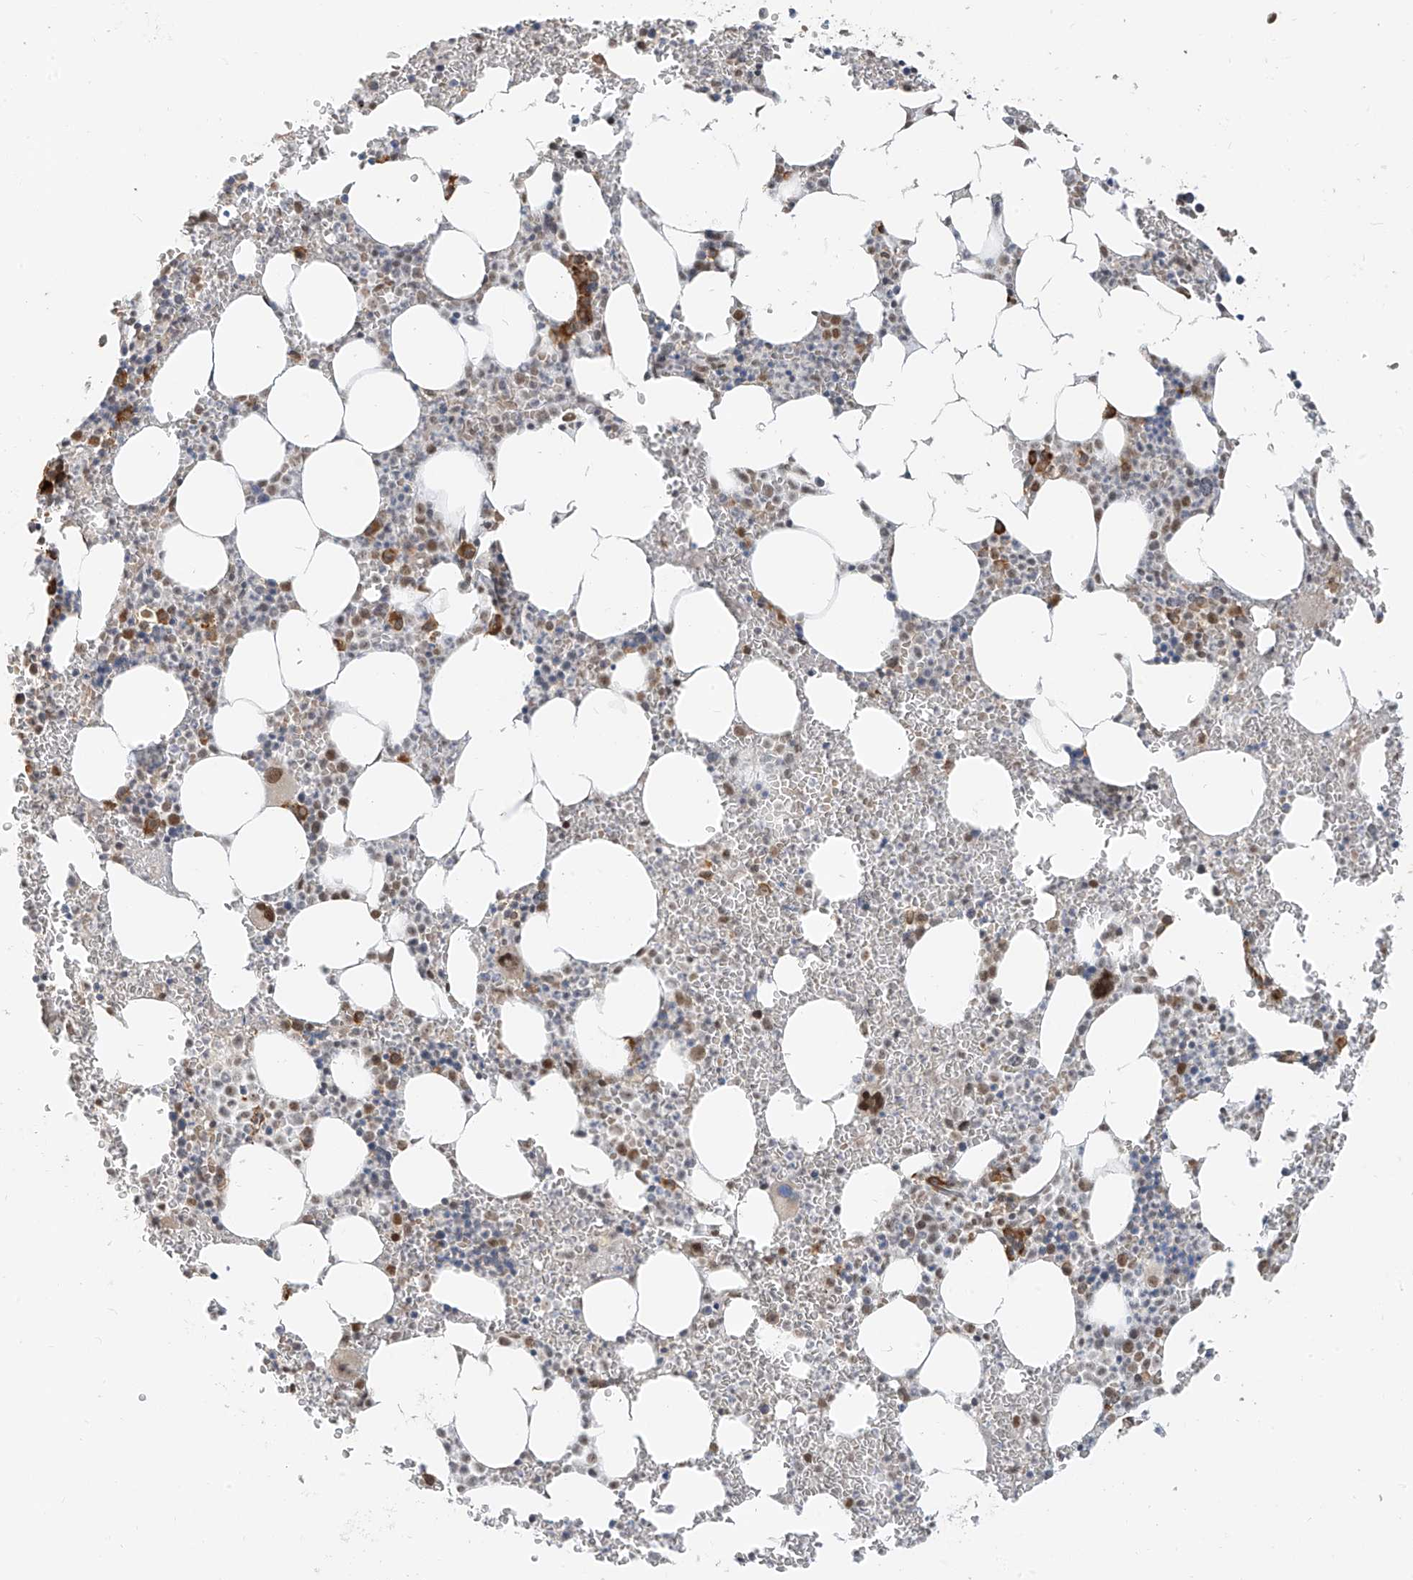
{"staining": {"intensity": "moderate", "quantity": "25%-75%", "location": "cytoplasmic/membranous,nuclear"}, "tissue": "bone marrow", "cell_type": "Hematopoietic cells", "image_type": "normal", "snomed": [{"axis": "morphology", "description": "Normal tissue, NOS"}, {"axis": "topography", "description": "Bone marrow"}], "caption": "The histopathology image demonstrates staining of unremarkable bone marrow, revealing moderate cytoplasmic/membranous,nuclear protein positivity (brown color) within hematopoietic cells.", "gene": "ZMYM2", "patient": {"sex": "female", "age": 78}}